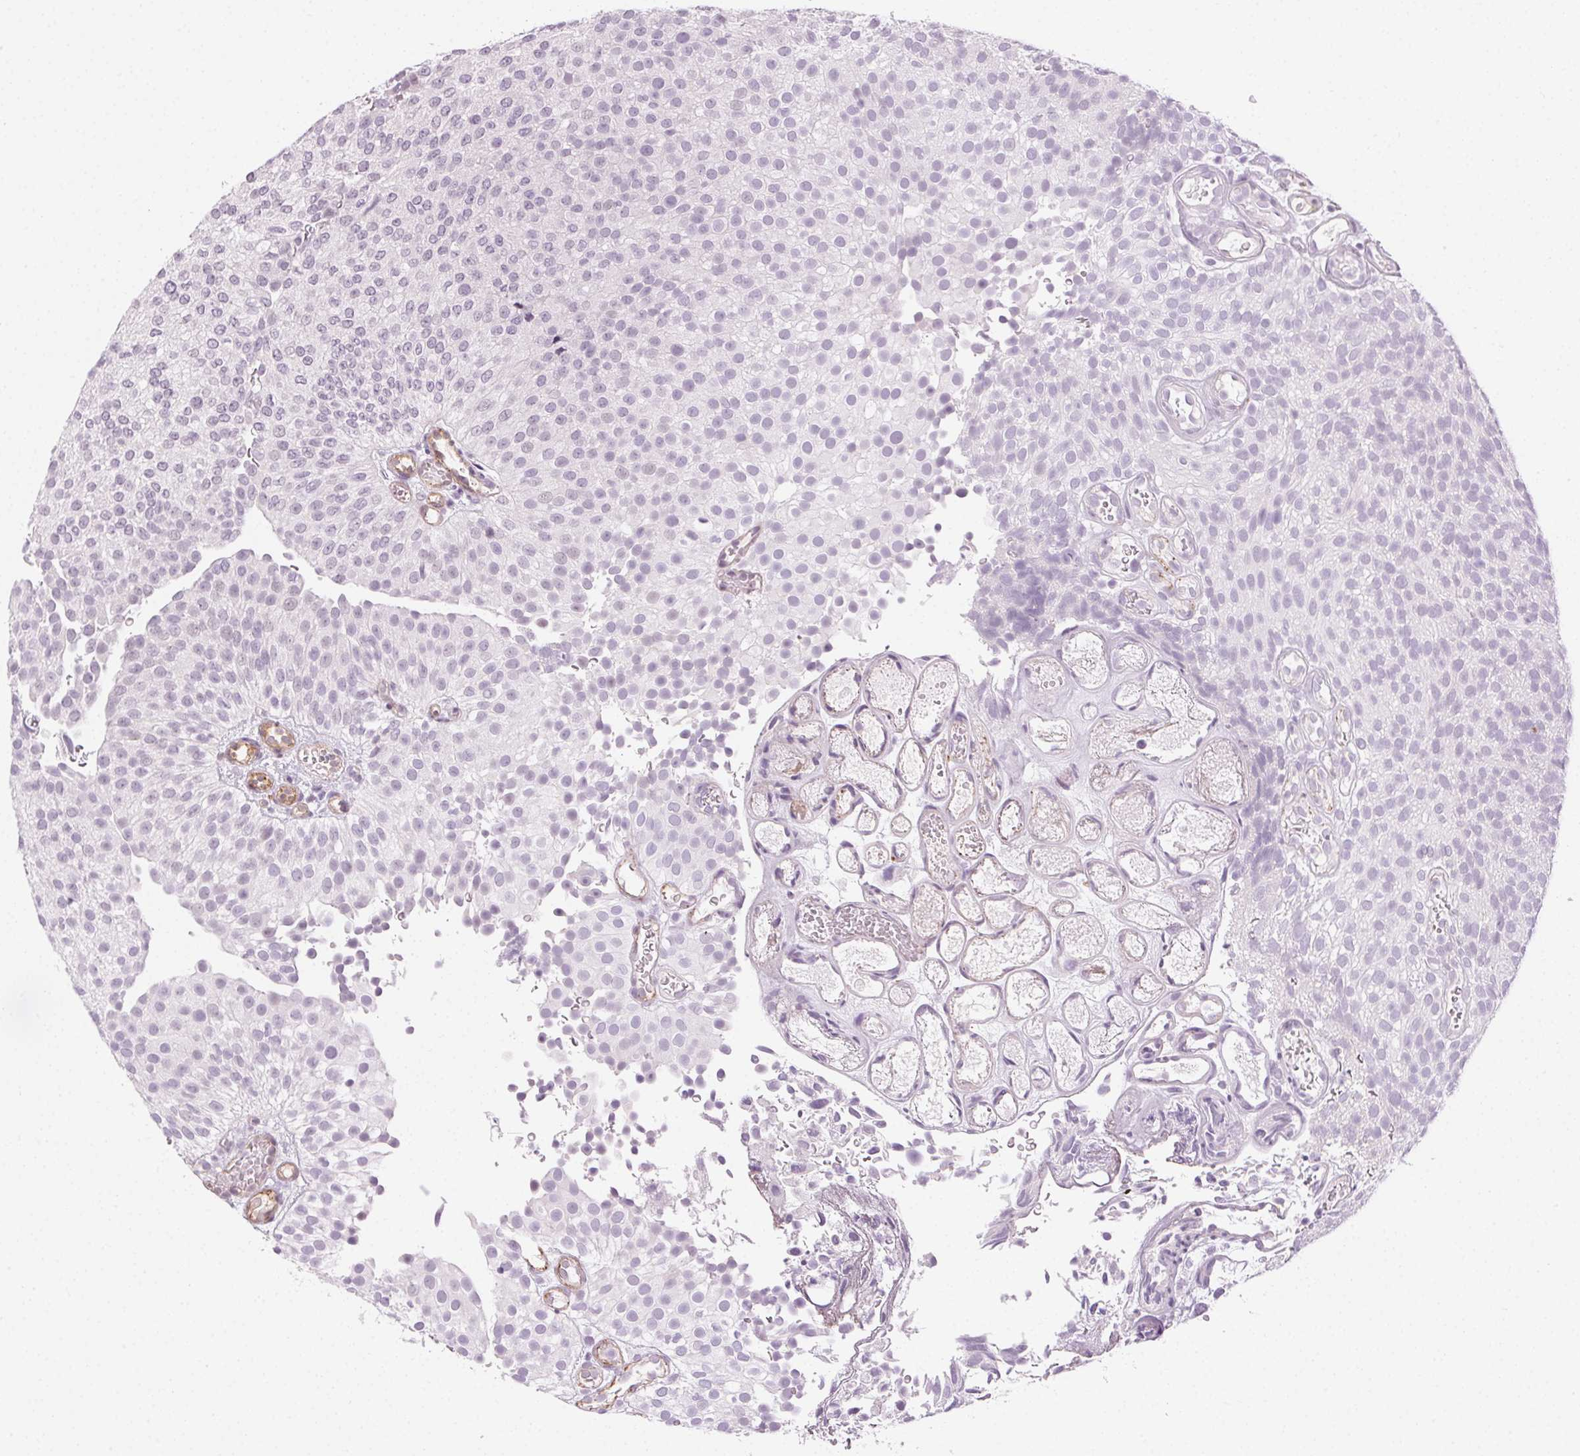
{"staining": {"intensity": "negative", "quantity": "none", "location": "none"}, "tissue": "urothelial cancer", "cell_type": "Tumor cells", "image_type": "cancer", "snomed": [{"axis": "morphology", "description": "Urothelial carcinoma, Low grade"}, {"axis": "topography", "description": "Urinary bladder"}], "caption": "Photomicrograph shows no significant protein expression in tumor cells of urothelial carcinoma (low-grade).", "gene": "AIF1L", "patient": {"sex": "male", "age": 78}}